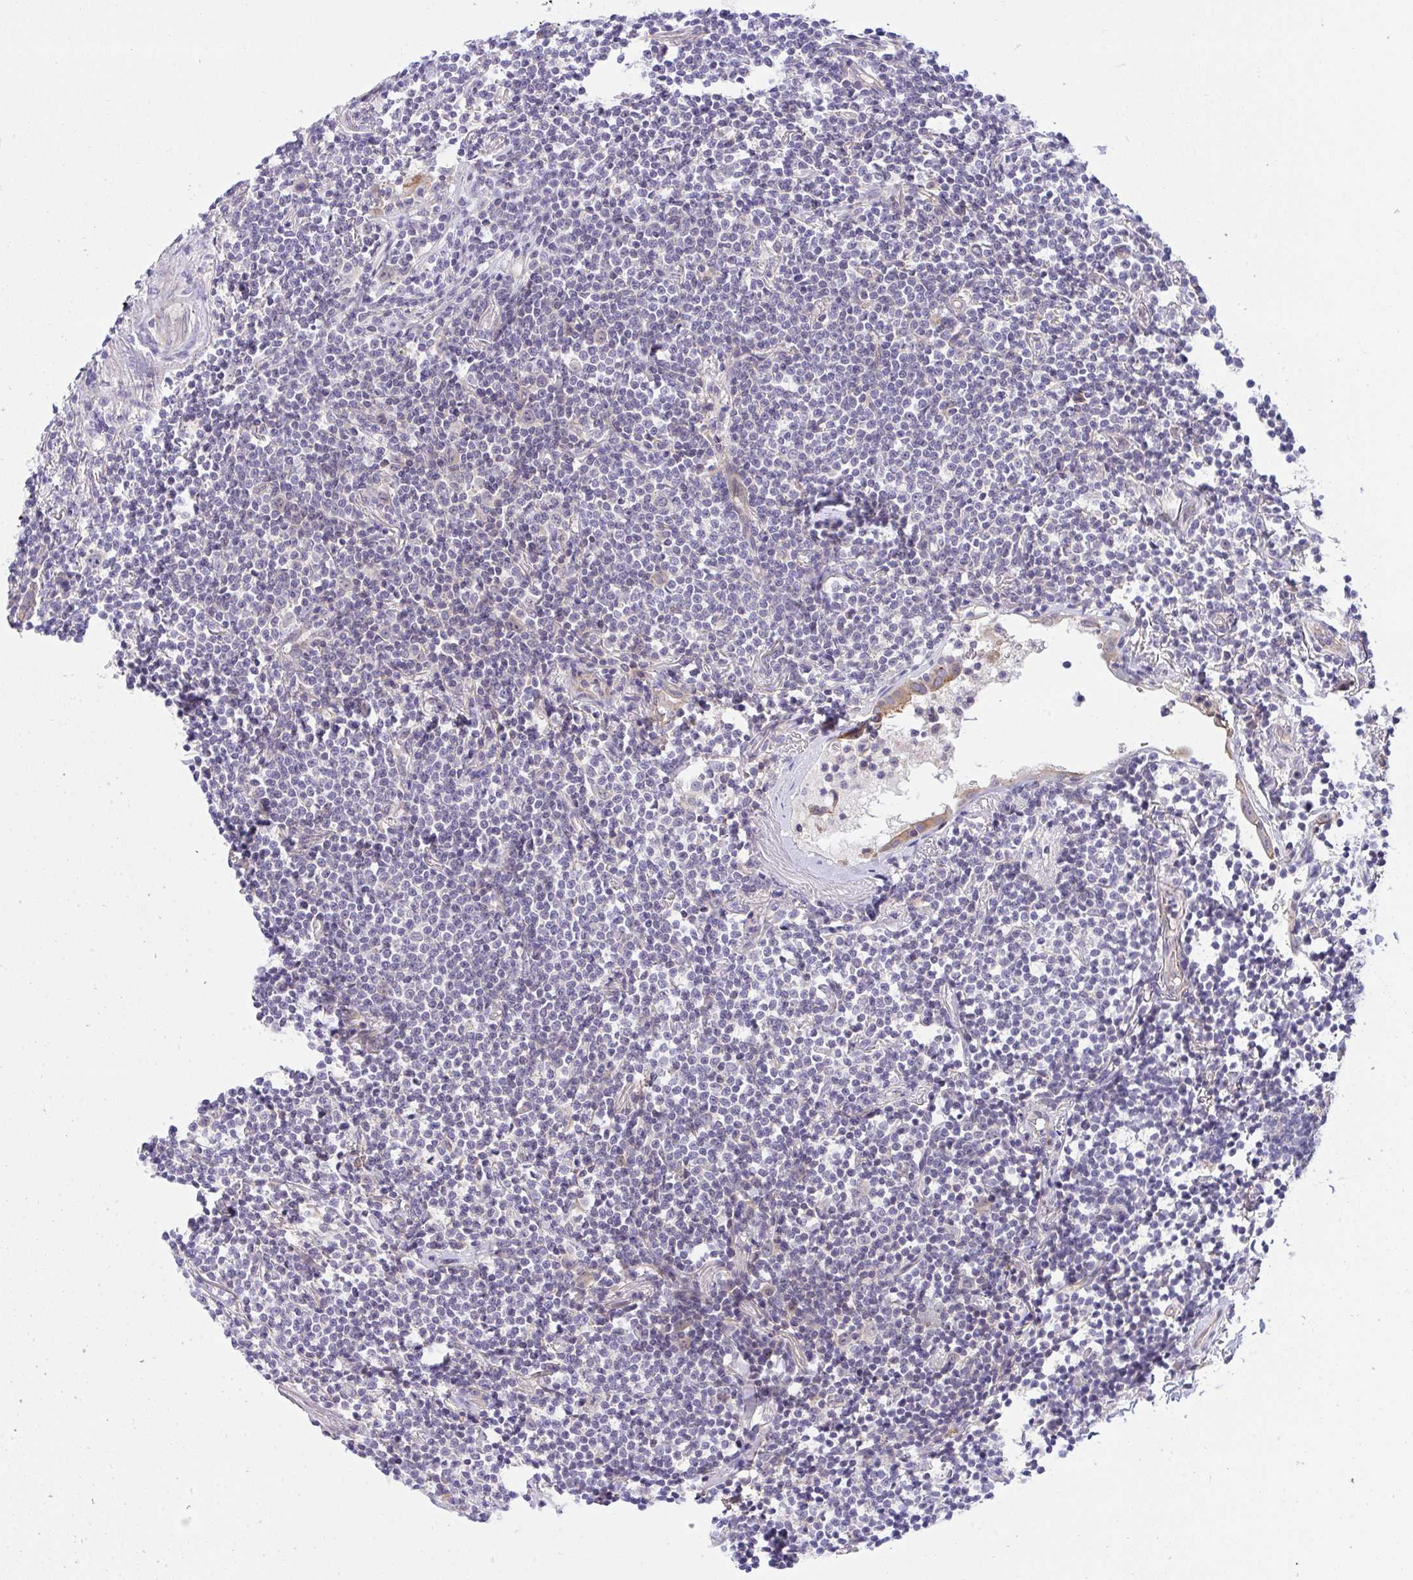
{"staining": {"intensity": "negative", "quantity": "none", "location": "none"}, "tissue": "lymphoma", "cell_type": "Tumor cells", "image_type": "cancer", "snomed": [{"axis": "morphology", "description": "Malignant lymphoma, non-Hodgkin's type, Low grade"}, {"axis": "topography", "description": "Lung"}], "caption": "DAB immunohistochemical staining of human lymphoma shows no significant expression in tumor cells.", "gene": "HOXD12", "patient": {"sex": "female", "age": 71}}